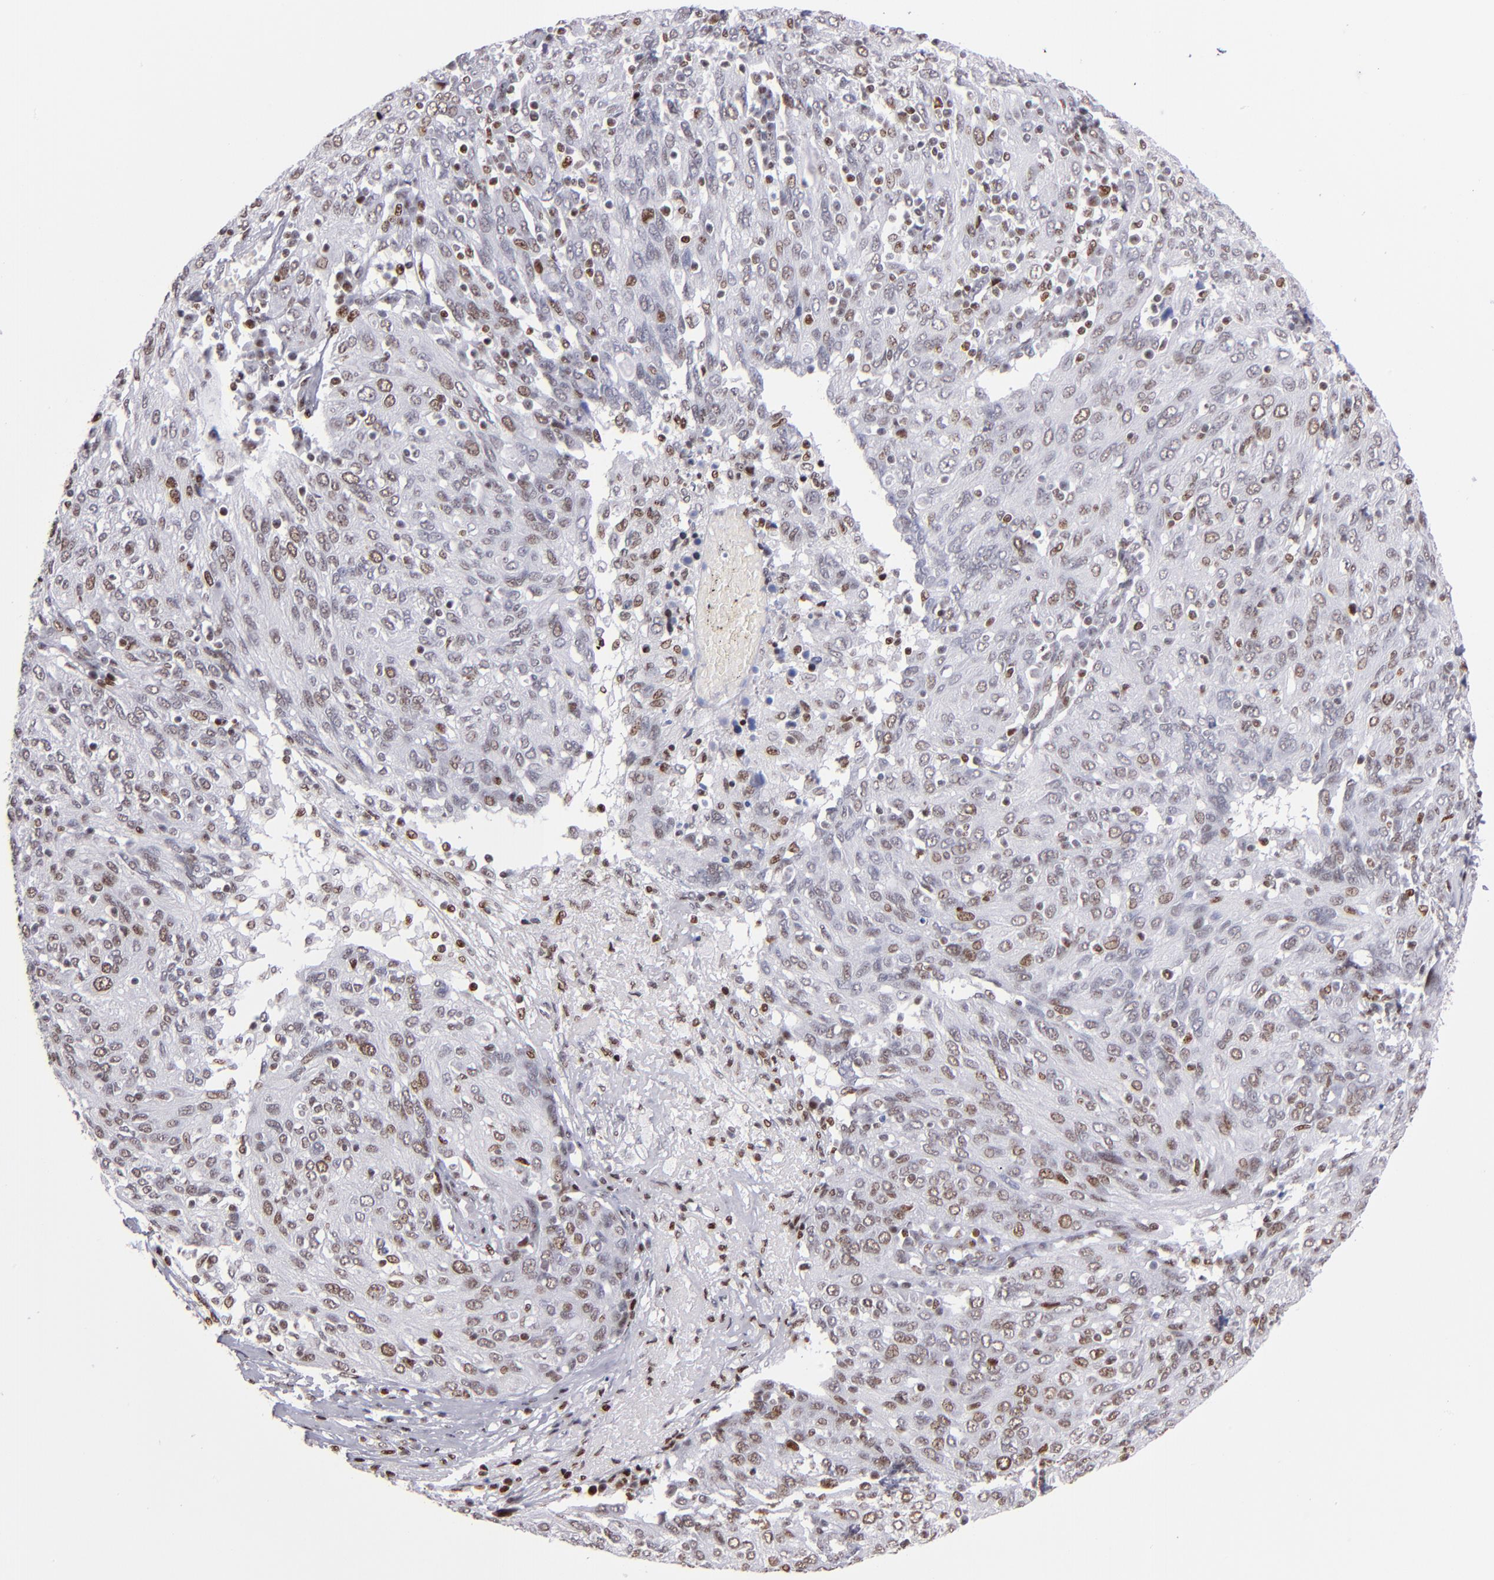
{"staining": {"intensity": "moderate", "quantity": "25%-75%", "location": "nuclear"}, "tissue": "ovarian cancer", "cell_type": "Tumor cells", "image_type": "cancer", "snomed": [{"axis": "morphology", "description": "Carcinoma, endometroid"}, {"axis": "topography", "description": "Ovary"}], "caption": "An immunohistochemistry image of tumor tissue is shown. Protein staining in brown shows moderate nuclear positivity in ovarian endometroid carcinoma within tumor cells.", "gene": "POLA1", "patient": {"sex": "female", "age": 50}}